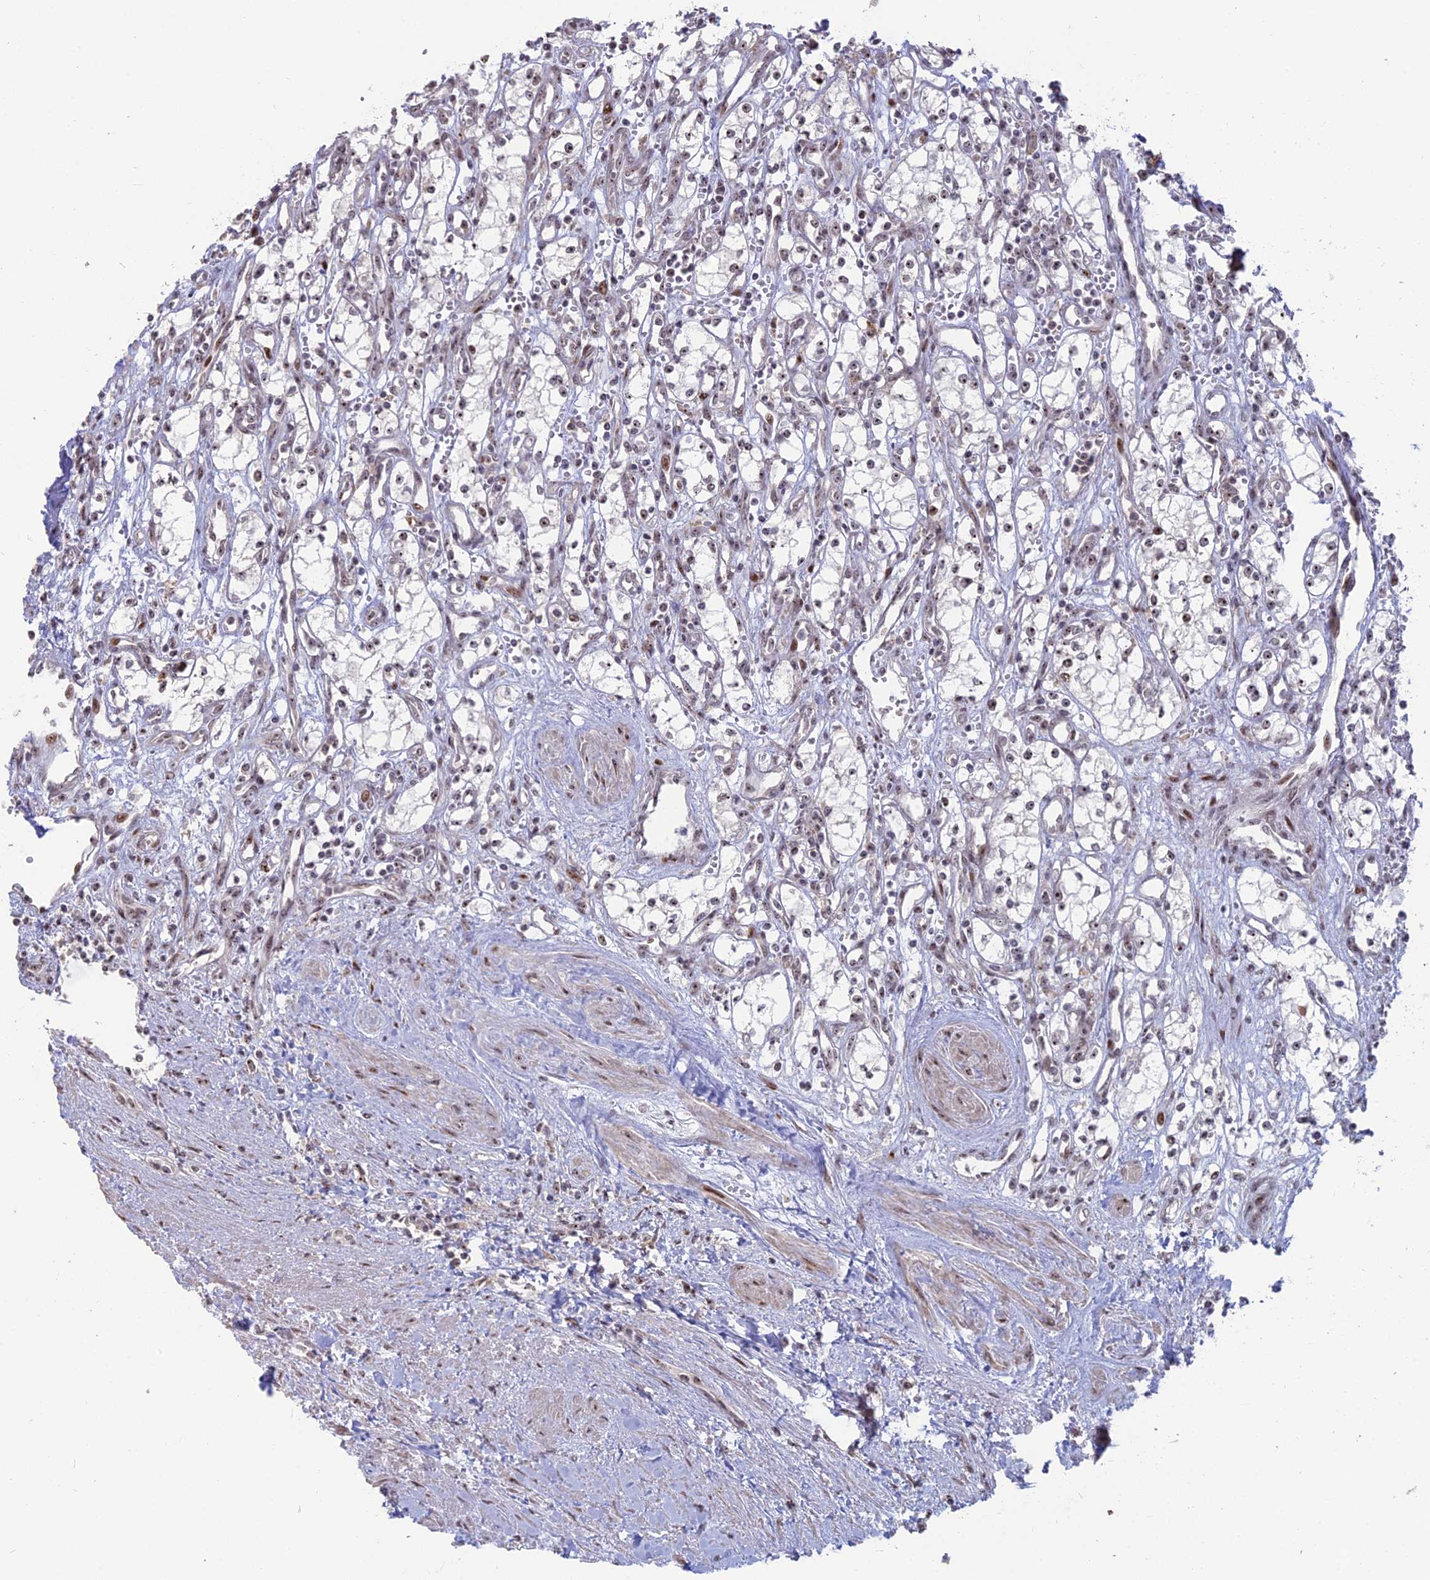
{"staining": {"intensity": "weak", "quantity": "25%-75%", "location": "nuclear"}, "tissue": "renal cancer", "cell_type": "Tumor cells", "image_type": "cancer", "snomed": [{"axis": "morphology", "description": "Adenocarcinoma, NOS"}, {"axis": "topography", "description": "Kidney"}], "caption": "Immunohistochemistry histopathology image of neoplastic tissue: human adenocarcinoma (renal) stained using immunohistochemistry (IHC) shows low levels of weak protein expression localized specifically in the nuclear of tumor cells, appearing as a nuclear brown color.", "gene": "FAM131A", "patient": {"sex": "male", "age": 59}}